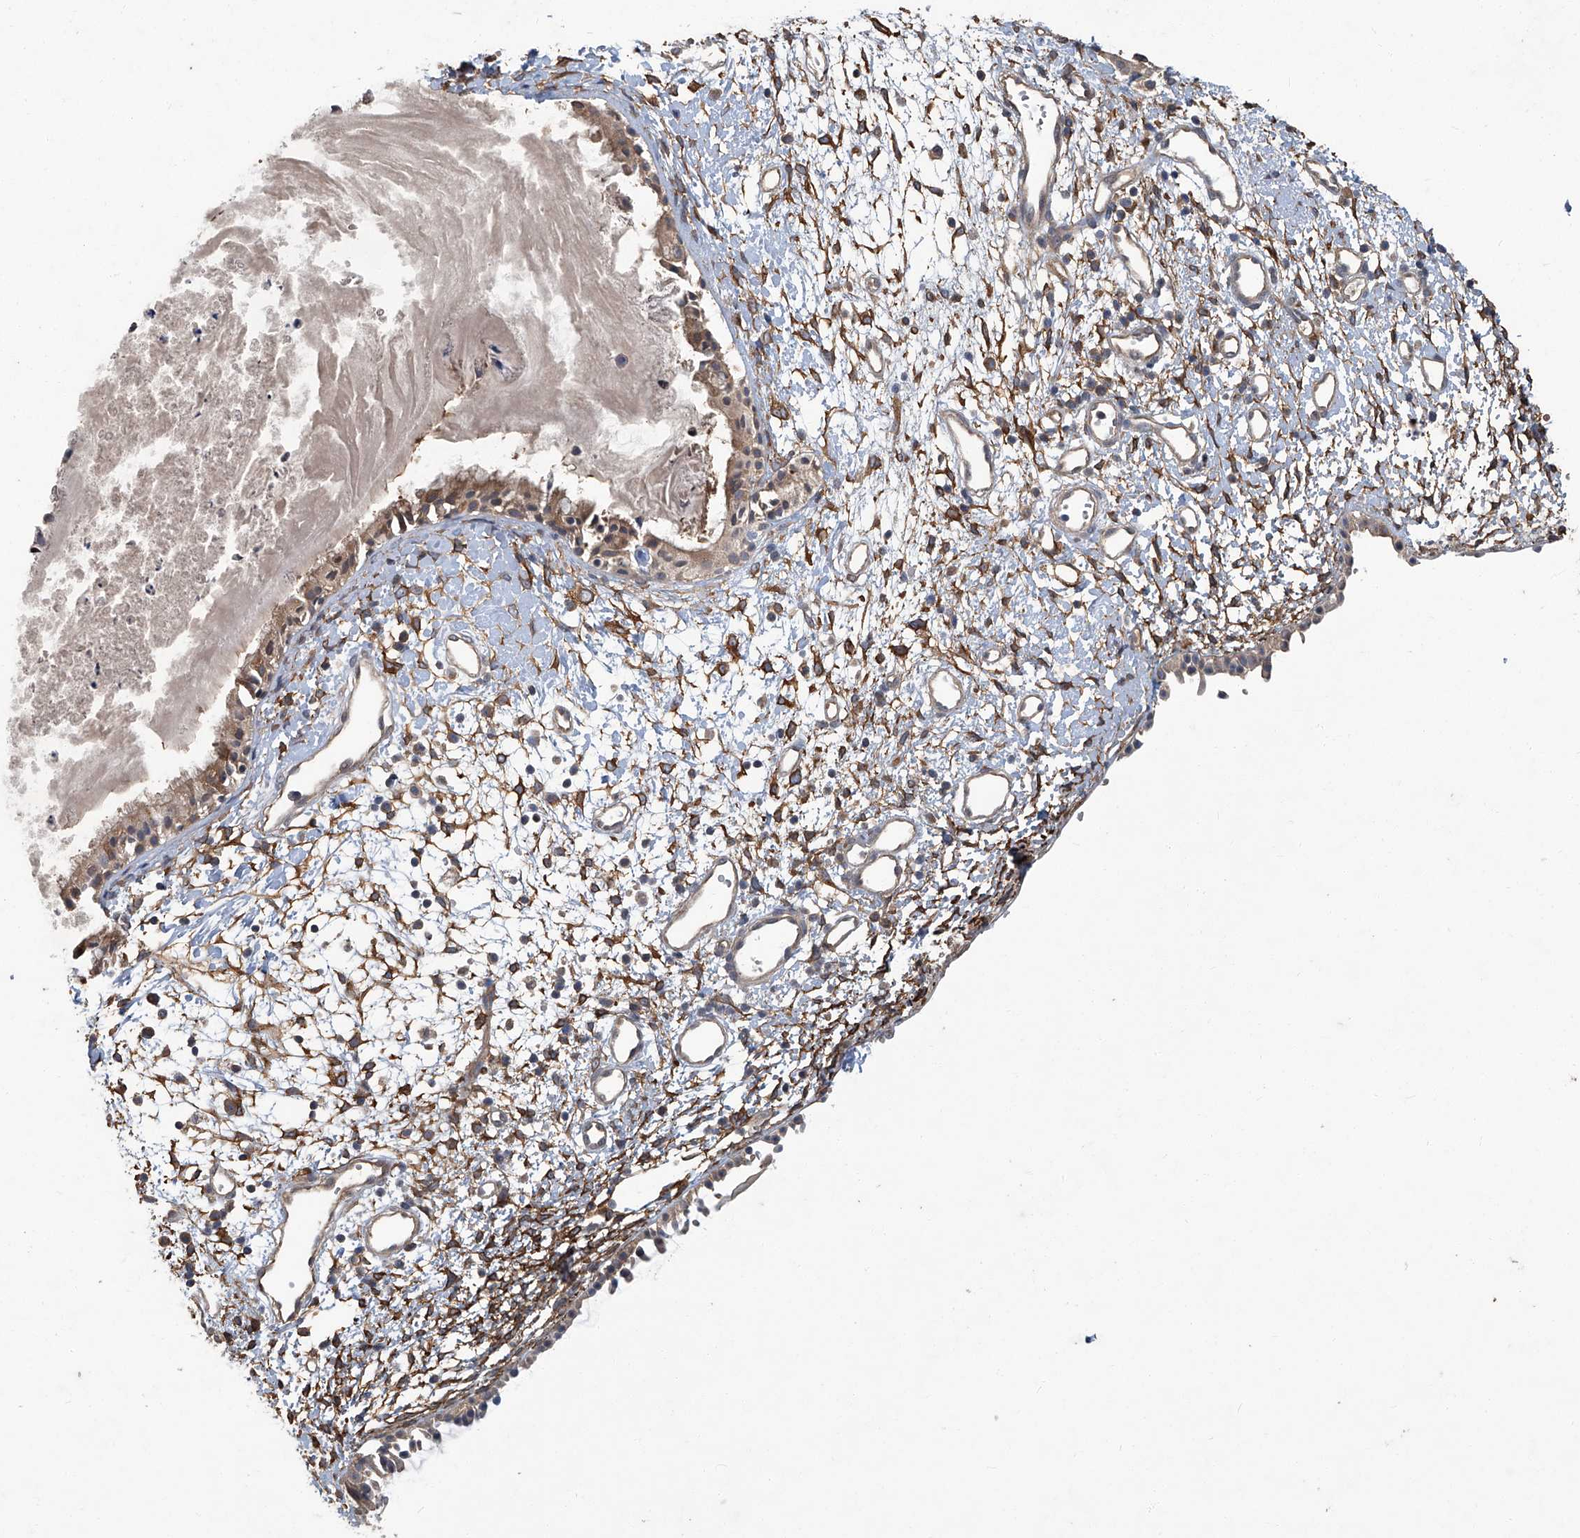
{"staining": {"intensity": "weak", "quantity": ">75%", "location": "cytoplasmic/membranous"}, "tissue": "nasopharynx", "cell_type": "Respiratory epithelial cells", "image_type": "normal", "snomed": [{"axis": "morphology", "description": "Normal tissue, NOS"}, {"axis": "topography", "description": "Nasopharynx"}], "caption": "Immunohistochemistry image of benign human nasopharynx stained for a protein (brown), which demonstrates low levels of weak cytoplasmic/membranous positivity in about >75% of respiratory epithelial cells.", "gene": "ANKRD34A", "patient": {"sex": "male", "age": 22}}